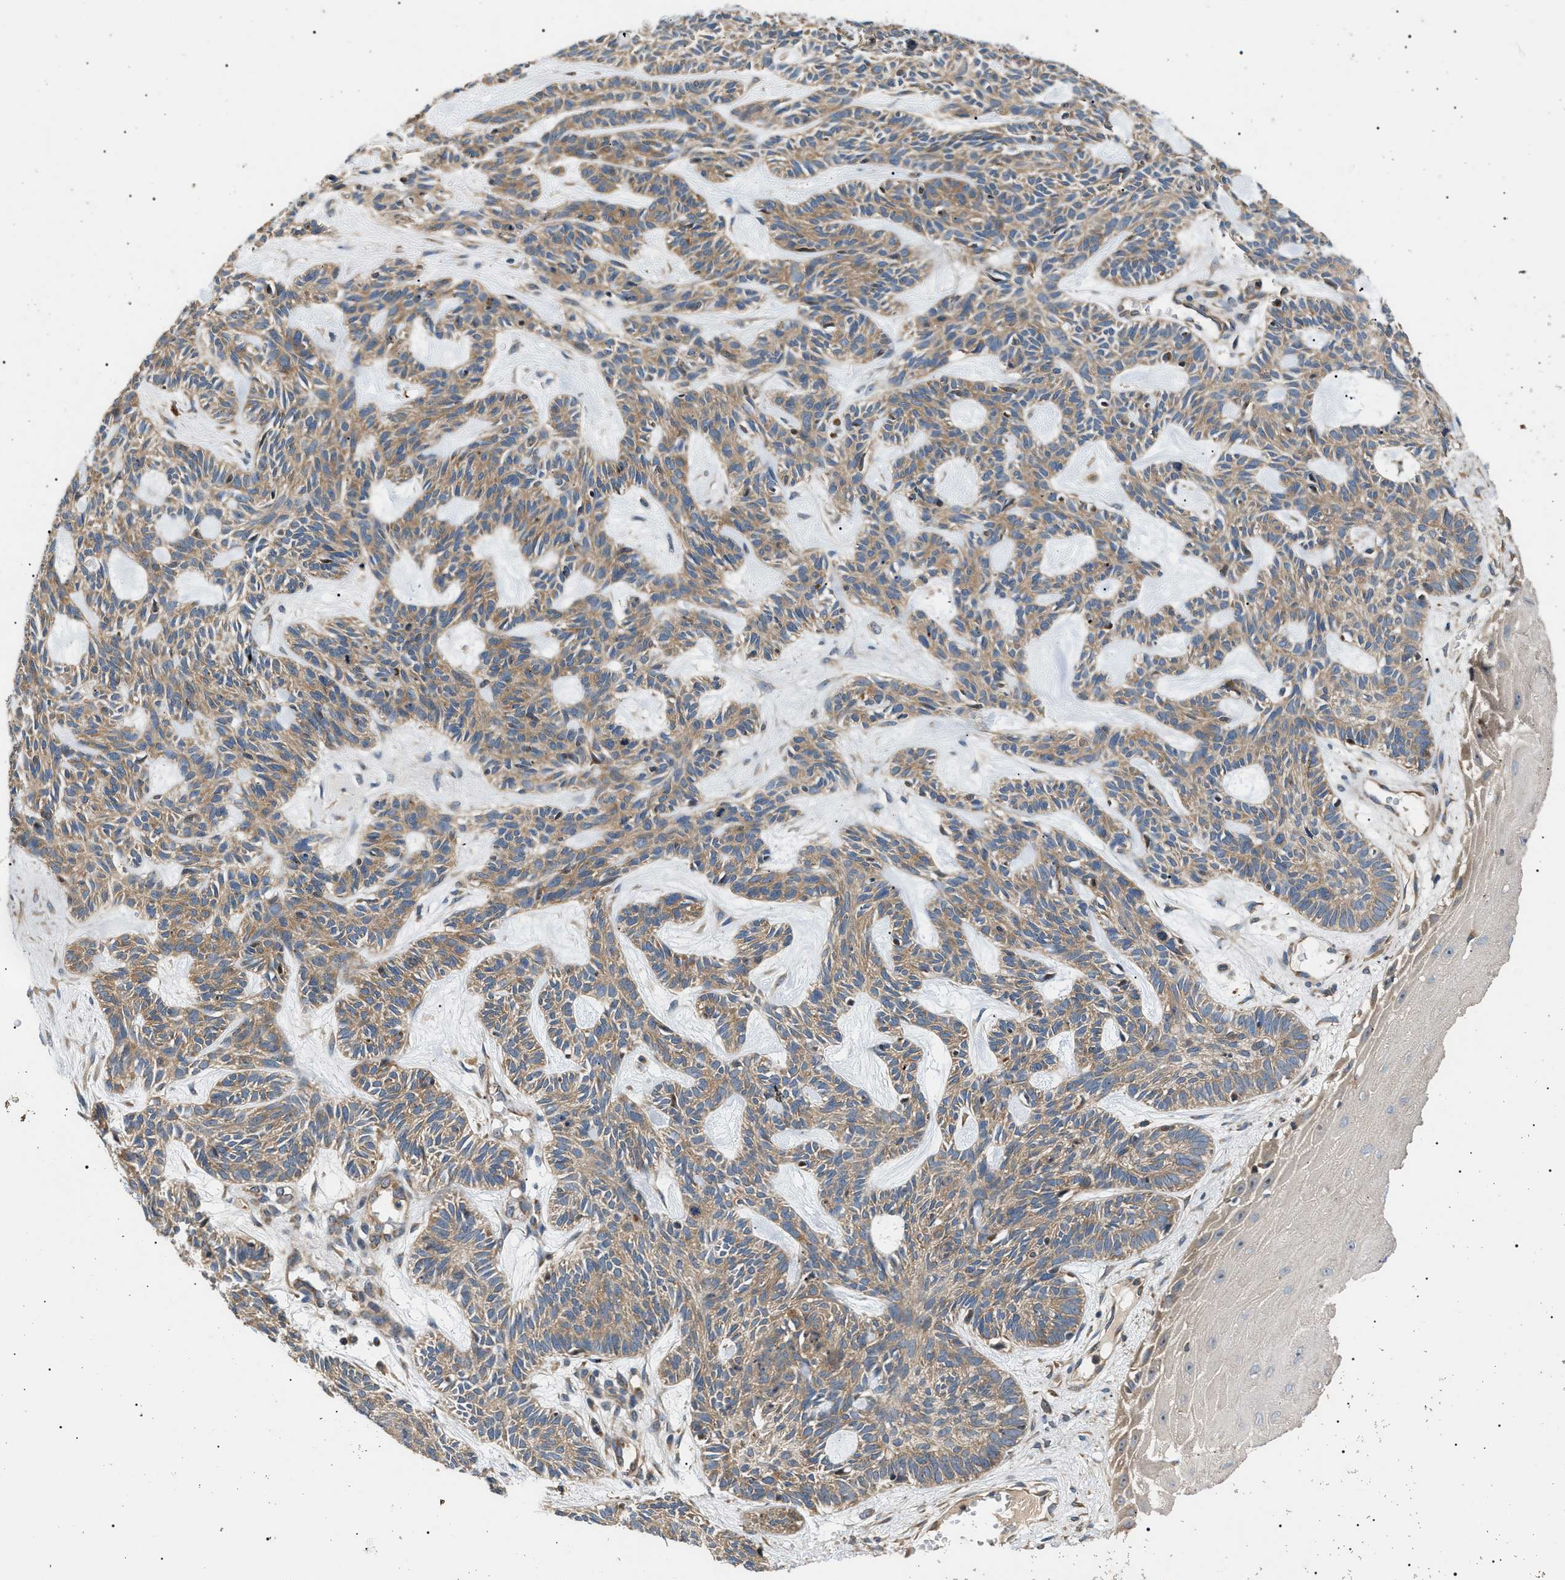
{"staining": {"intensity": "moderate", "quantity": ">75%", "location": "cytoplasmic/membranous"}, "tissue": "skin cancer", "cell_type": "Tumor cells", "image_type": "cancer", "snomed": [{"axis": "morphology", "description": "Basal cell carcinoma"}, {"axis": "topography", "description": "Skin"}], "caption": "A high-resolution micrograph shows immunohistochemistry (IHC) staining of skin basal cell carcinoma, which reveals moderate cytoplasmic/membranous expression in approximately >75% of tumor cells. (DAB (3,3'-diaminobenzidine) IHC, brown staining for protein, blue staining for nuclei).", "gene": "PPM1B", "patient": {"sex": "male", "age": 67}}